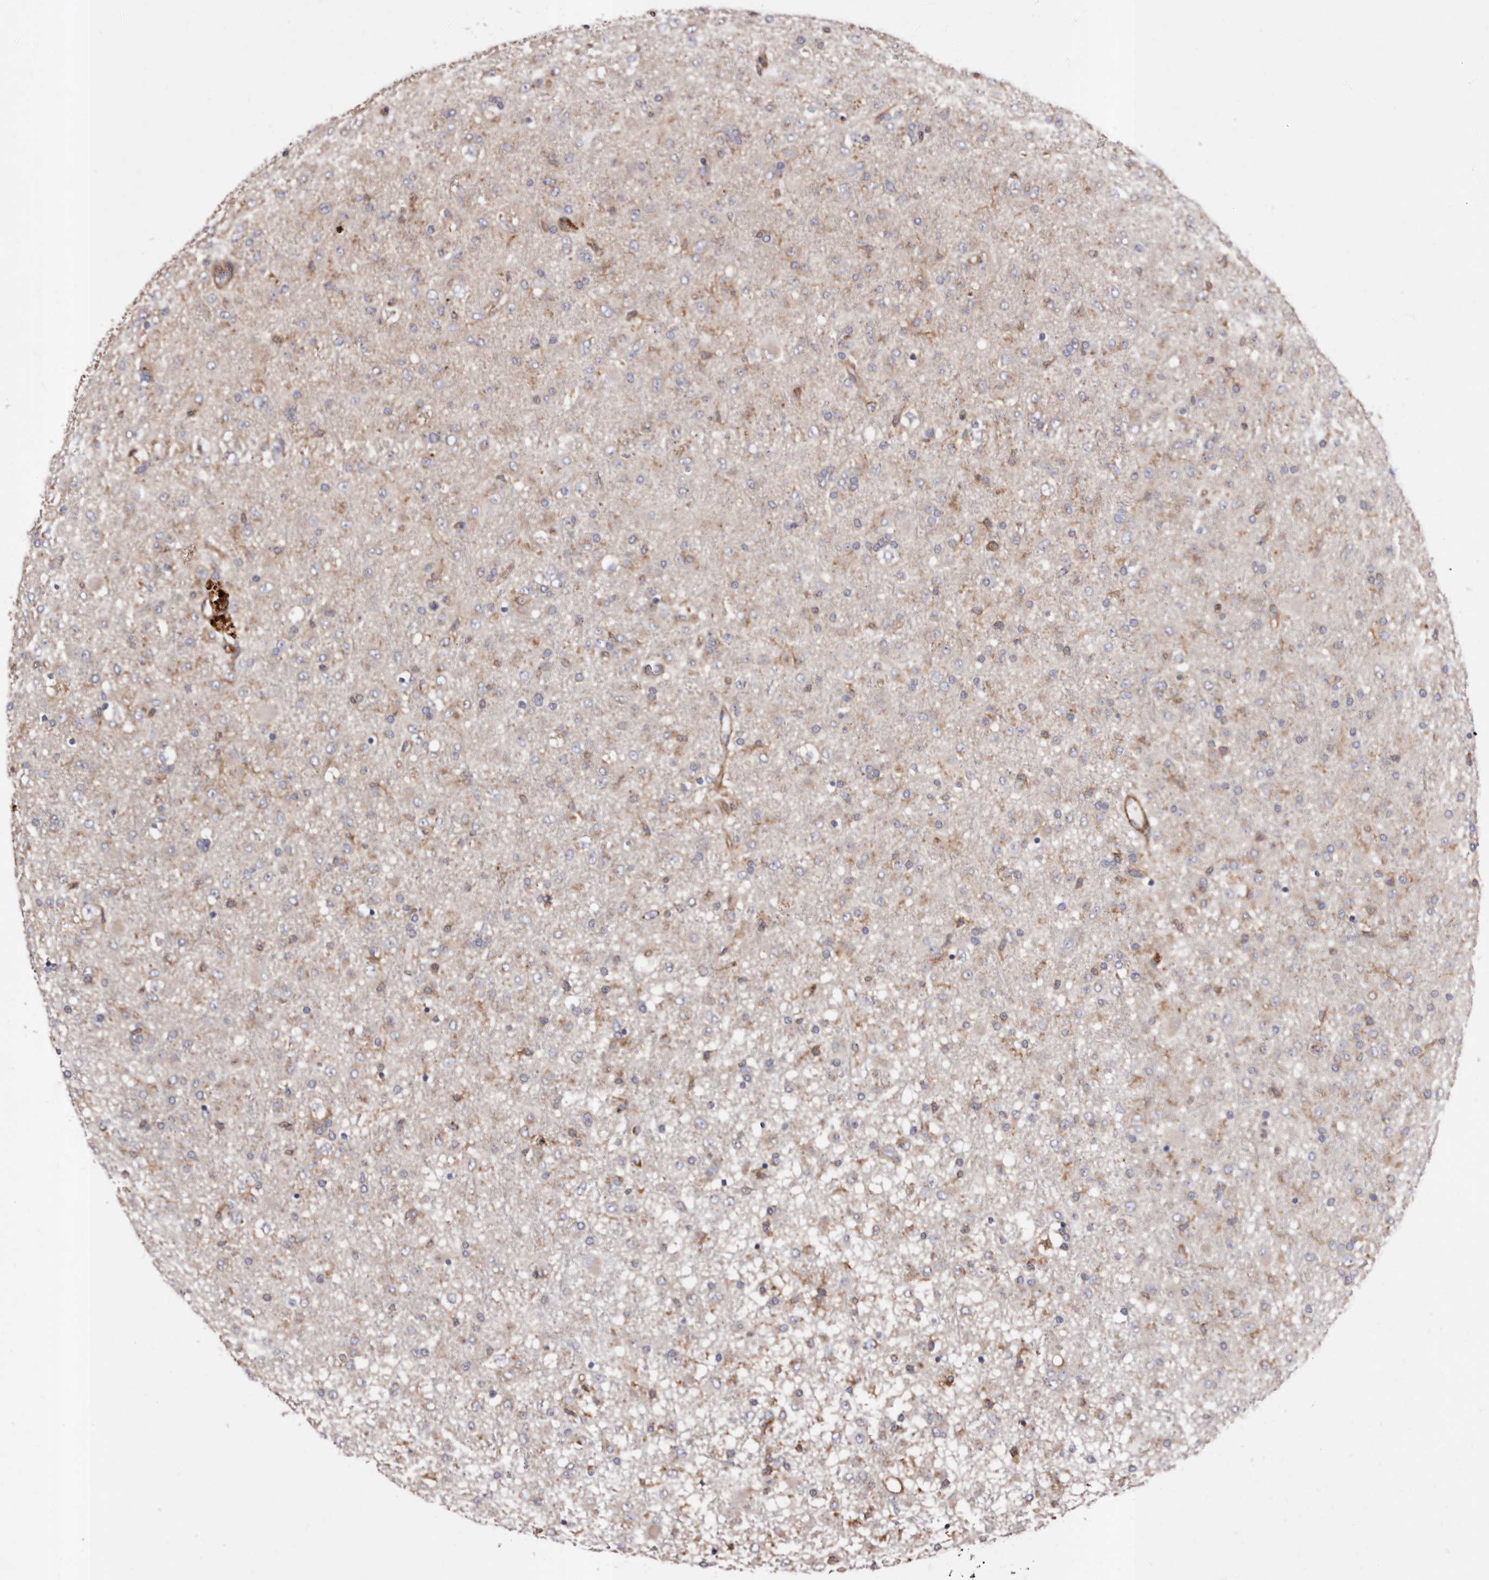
{"staining": {"intensity": "negative", "quantity": "none", "location": "none"}, "tissue": "glioma", "cell_type": "Tumor cells", "image_type": "cancer", "snomed": [{"axis": "morphology", "description": "Glioma, malignant, Low grade"}, {"axis": "topography", "description": "Brain"}], "caption": "This is an IHC histopathology image of low-grade glioma (malignant). There is no staining in tumor cells.", "gene": "COQ8B", "patient": {"sex": "male", "age": 65}}